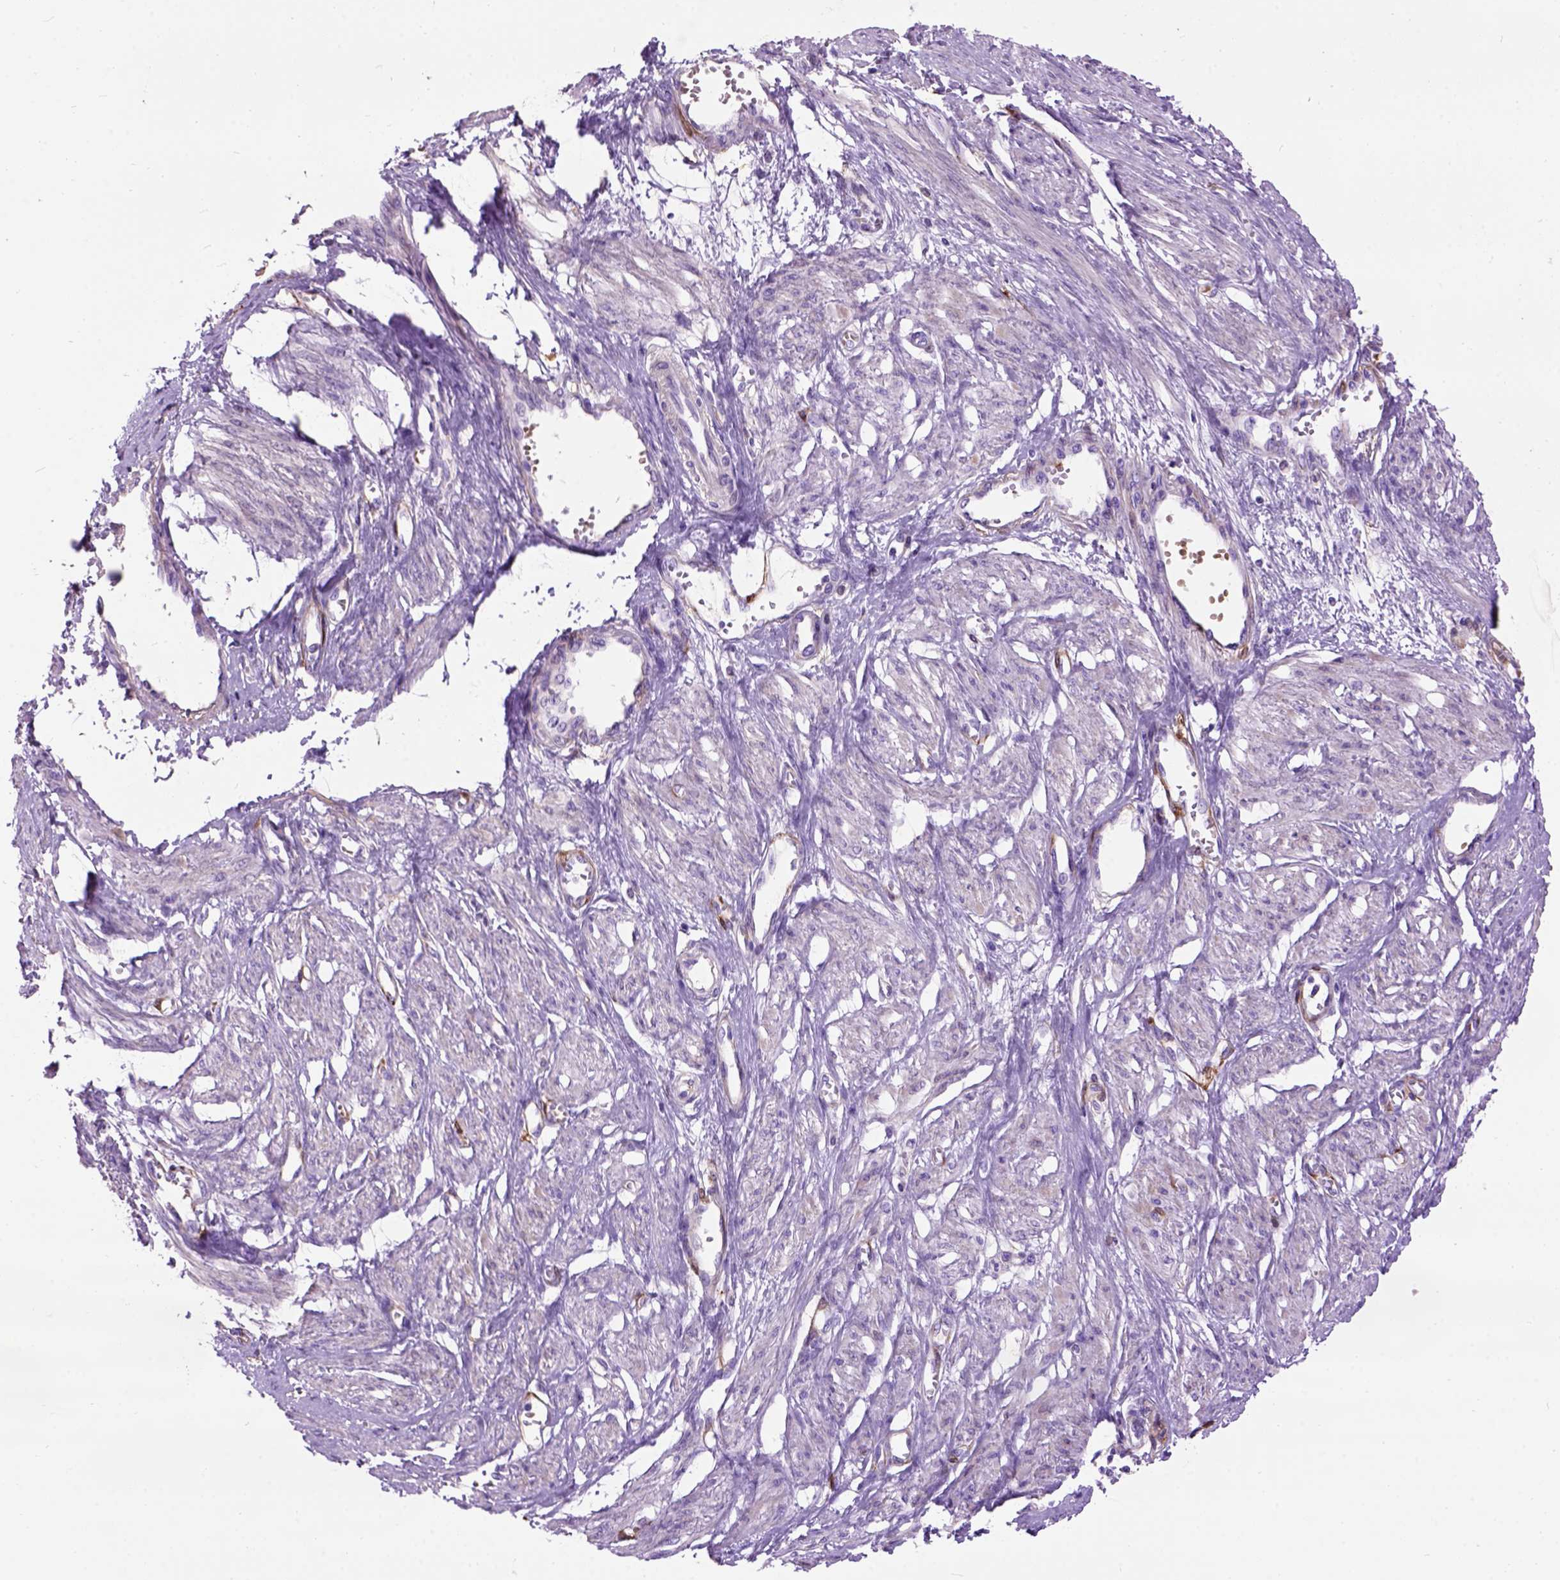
{"staining": {"intensity": "negative", "quantity": "none", "location": "none"}, "tissue": "smooth muscle", "cell_type": "Smooth muscle cells", "image_type": "normal", "snomed": [{"axis": "morphology", "description": "Normal tissue, NOS"}, {"axis": "topography", "description": "Smooth muscle"}, {"axis": "topography", "description": "Uterus"}], "caption": "Micrograph shows no protein expression in smooth muscle cells of normal smooth muscle. (DAB (3,3'-diaminobenzidine) immunohistochemistry, high magnification).", "gene": "MAPT", "patient": {"sex": "female", "age": 39}}